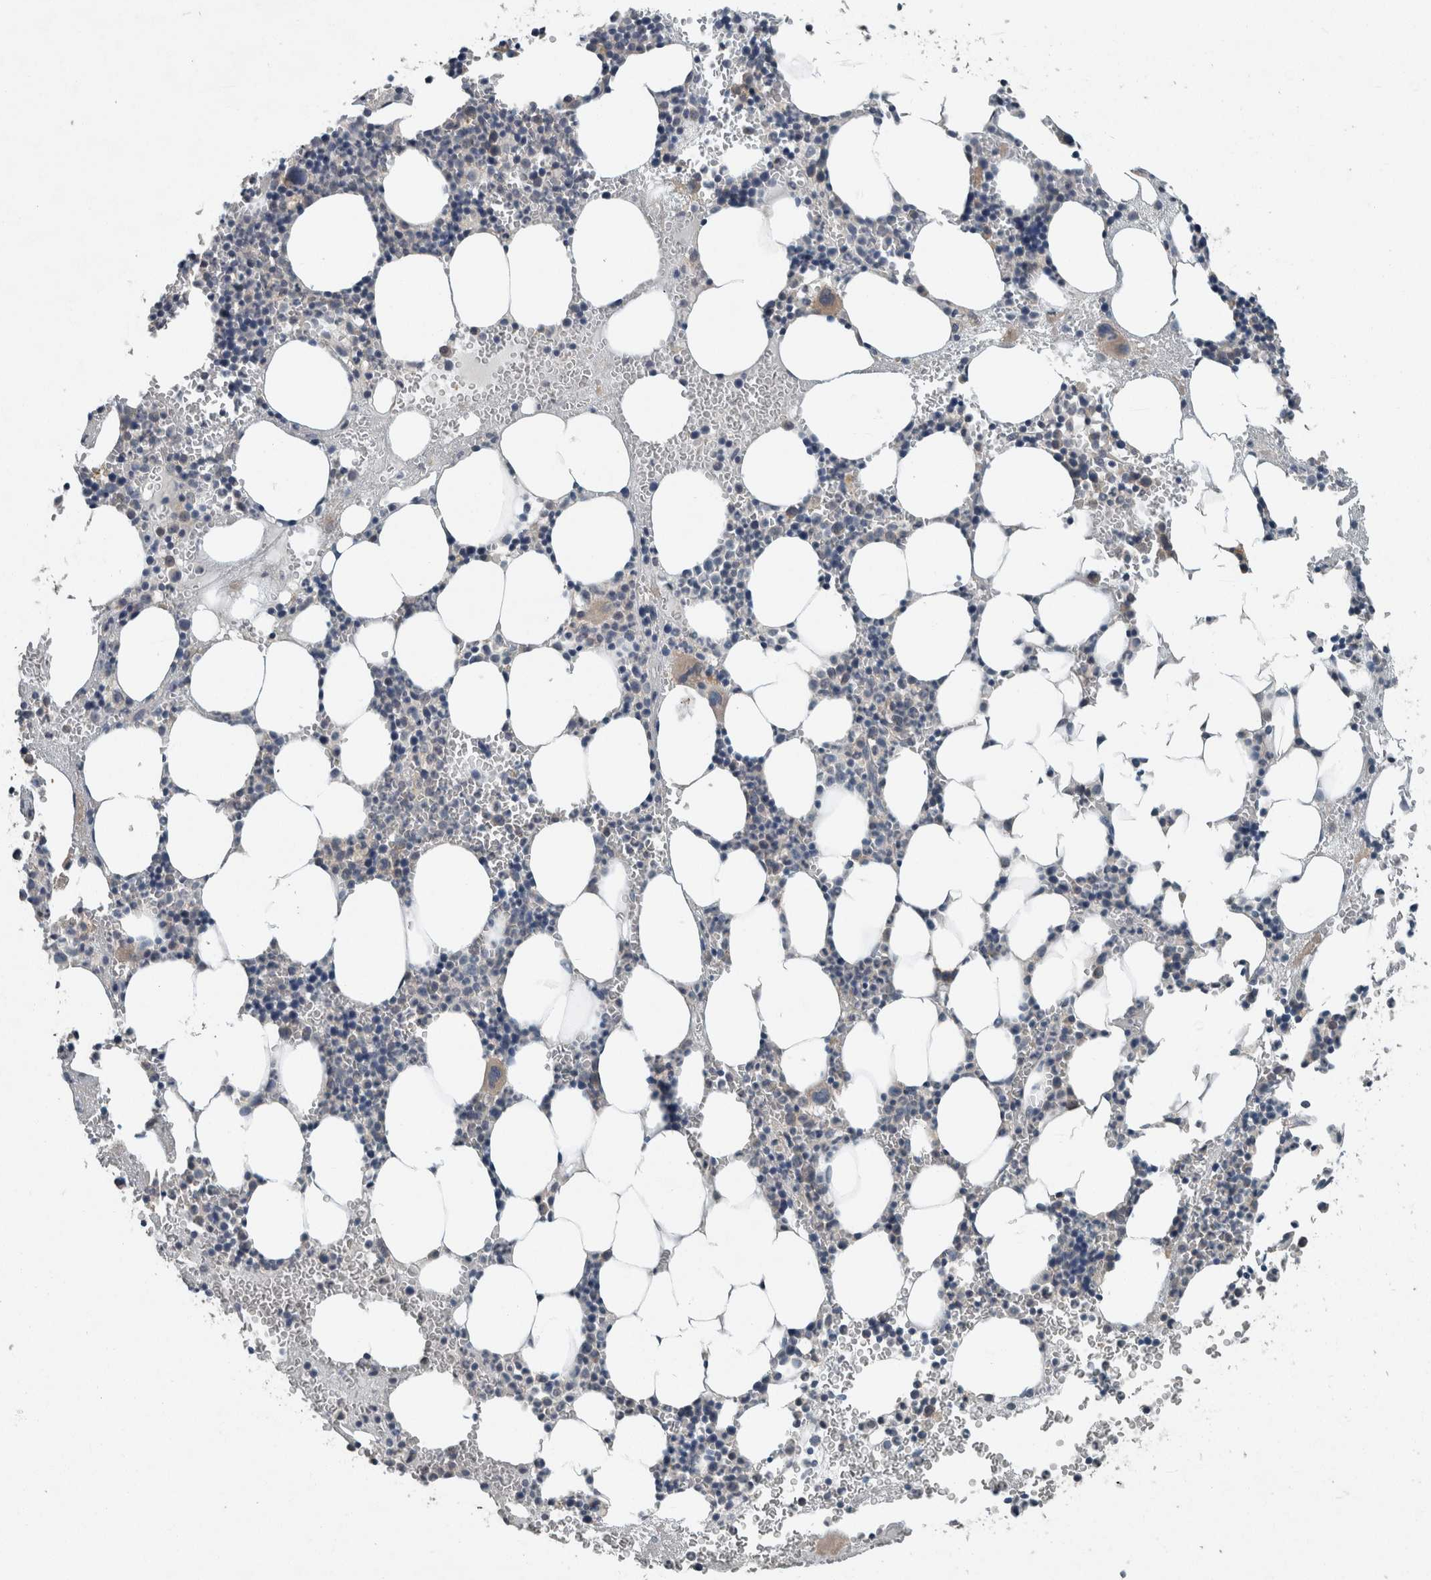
{"staining": {"intensity": "moderate", "quantity": "<25%", "location": "cytoplasmic/membranous"}, "tissue": "bone marrow", "cell_type": "Hematopoietic cells", "image_type": "normal", "snomed": [{"axis": "morphology", "description": "Normal tissue, NOS"}, {"axis": "morphology", "description": "Inflammation, NOS"}, {"axis": "topography", "description": "Bone marrow"}], "caption": "A micrograph showing moderate cytoplasmic/membranous positivity in about <25% of hematopoietic cells in normal bone marrow, as visualized by brown immunohistochemical staining.", "gene": "KNTC1", "patient": {"sex": "female", "age": 67}}